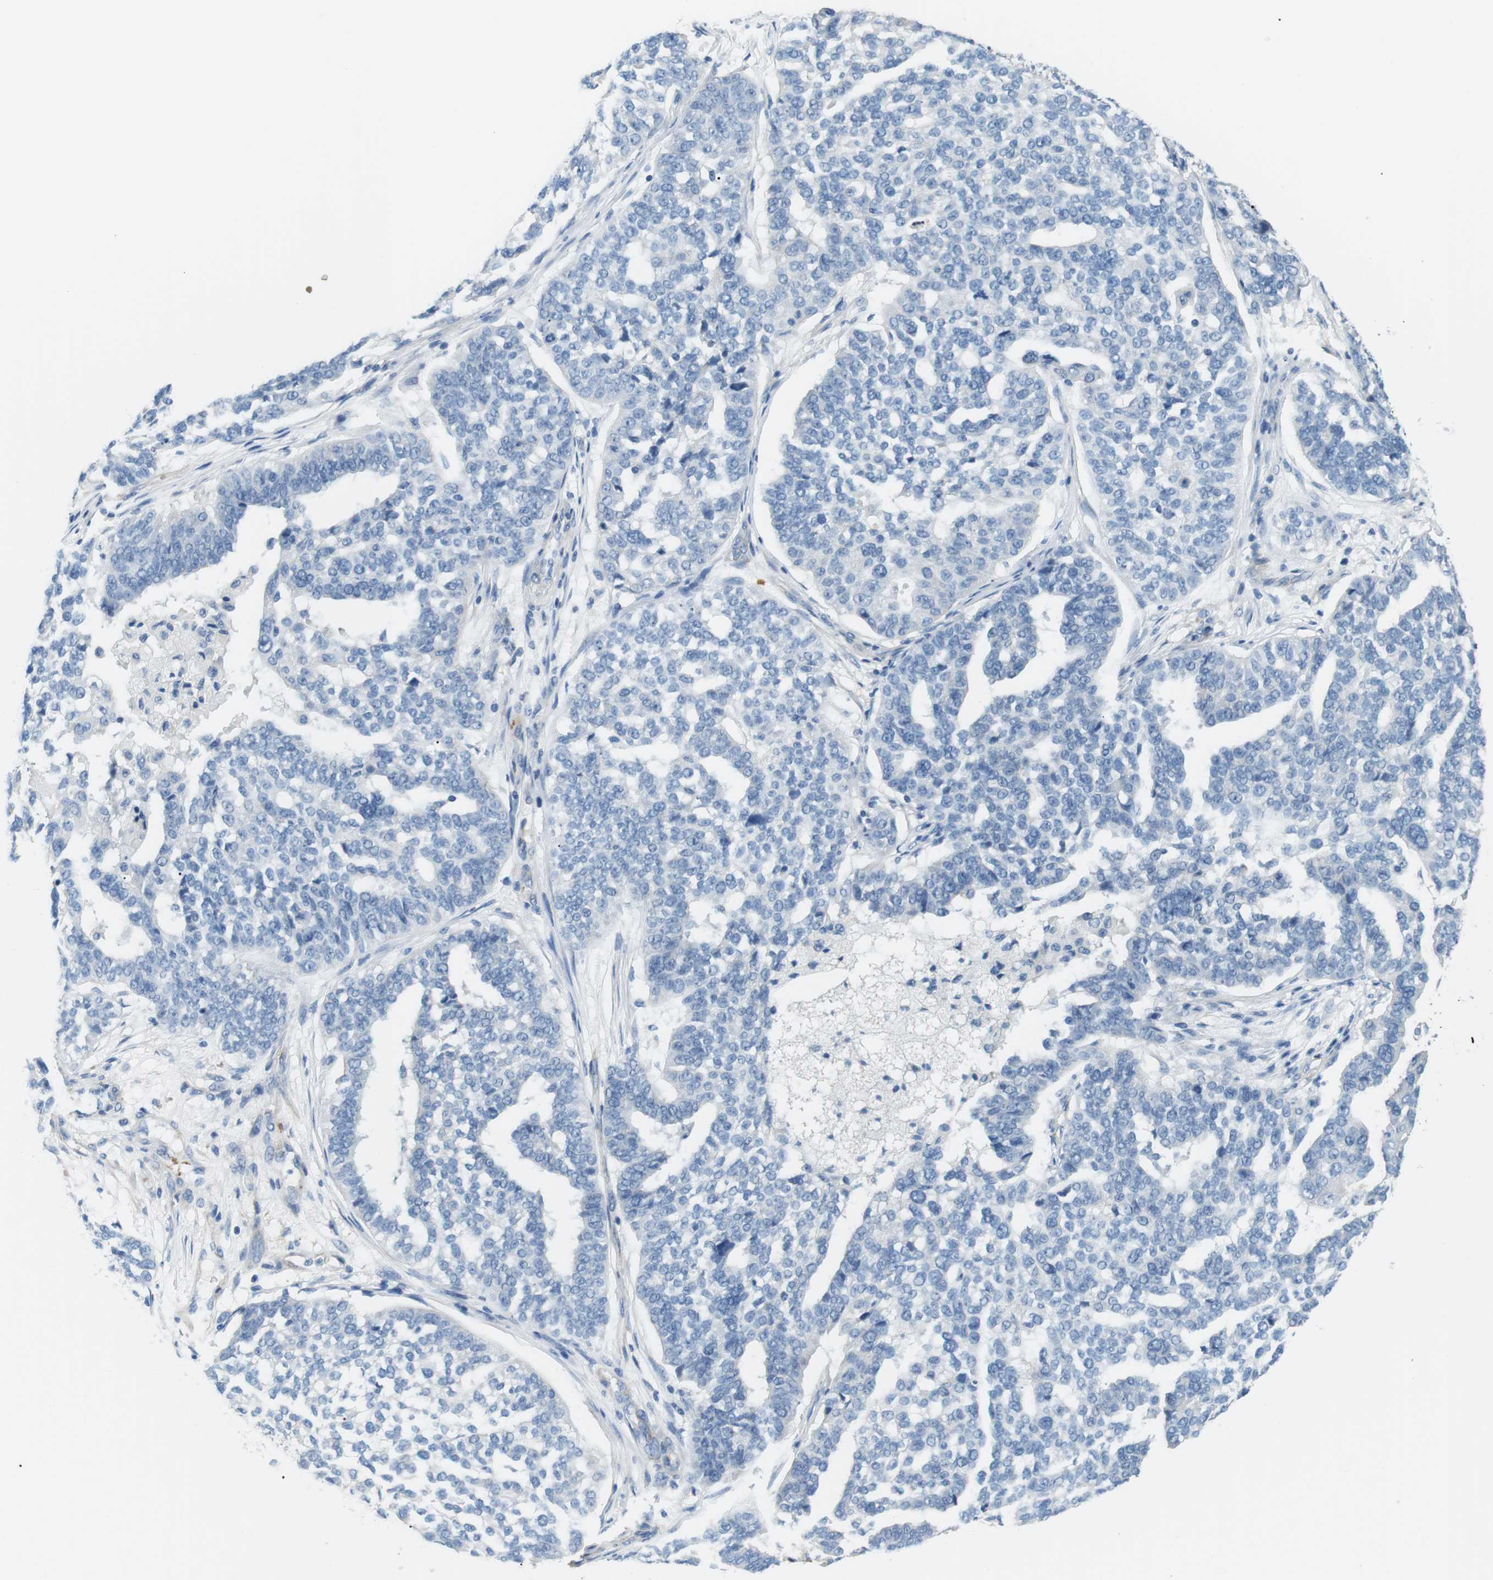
{"staining": {"intensity": "negative", "quantity": "none", "location": "none"}, "tissue": "ovarian cancer", "cell_type": "Tumor cells", "image_type": "cancer", "snomed": [{"axis": "morphology", "description": "Cystadenocarcinoma, serous, NOS"}, {"axis": "topography", "description": "Ovary"}], "caption": "DAB immunohistochemical staining of human ovarian cancer displays no significant staining in tumor cells.", "gene": "ADCY10", "patient": {"sex": "female", "age": 59}}